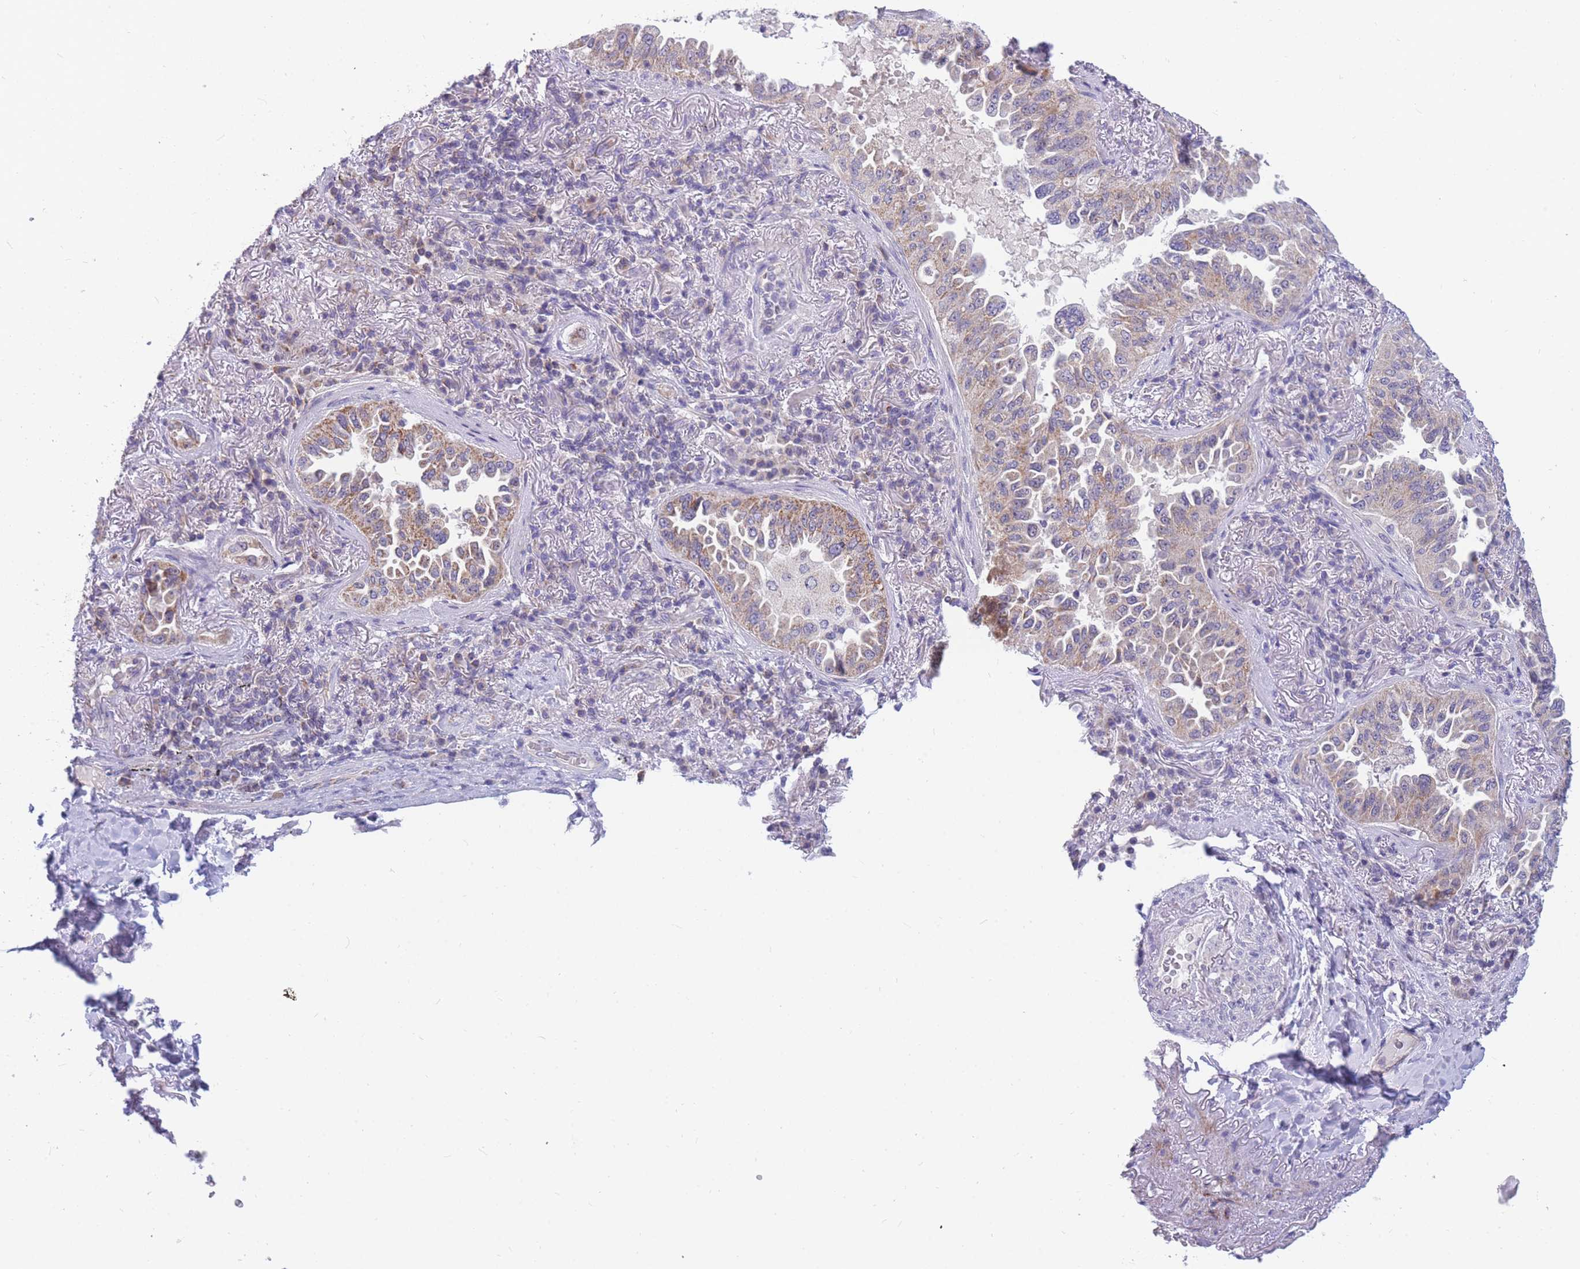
{"staining": {"intensity": "moderate", "quantity": "<25%", "location": "cytoplasmic/membranous"}, "tissue": "lung cancer", "cell_type": "Tumor cells", "image_type": "cancer", "snomed": [{"axis": "morphology", "description": "Adenocarcinoma, NOS"}, {"axis": "topography", "description": "Lung"}], "caption": "The histopathology image shows immunohistochemical staining of adenocarcinoma (lung). There is moderate cytoplasmic/membranous positivity is identified in approximately <25% of tumor cells.", "gene": "DDX49", "patient": {"sex": "female", "age": 69}}